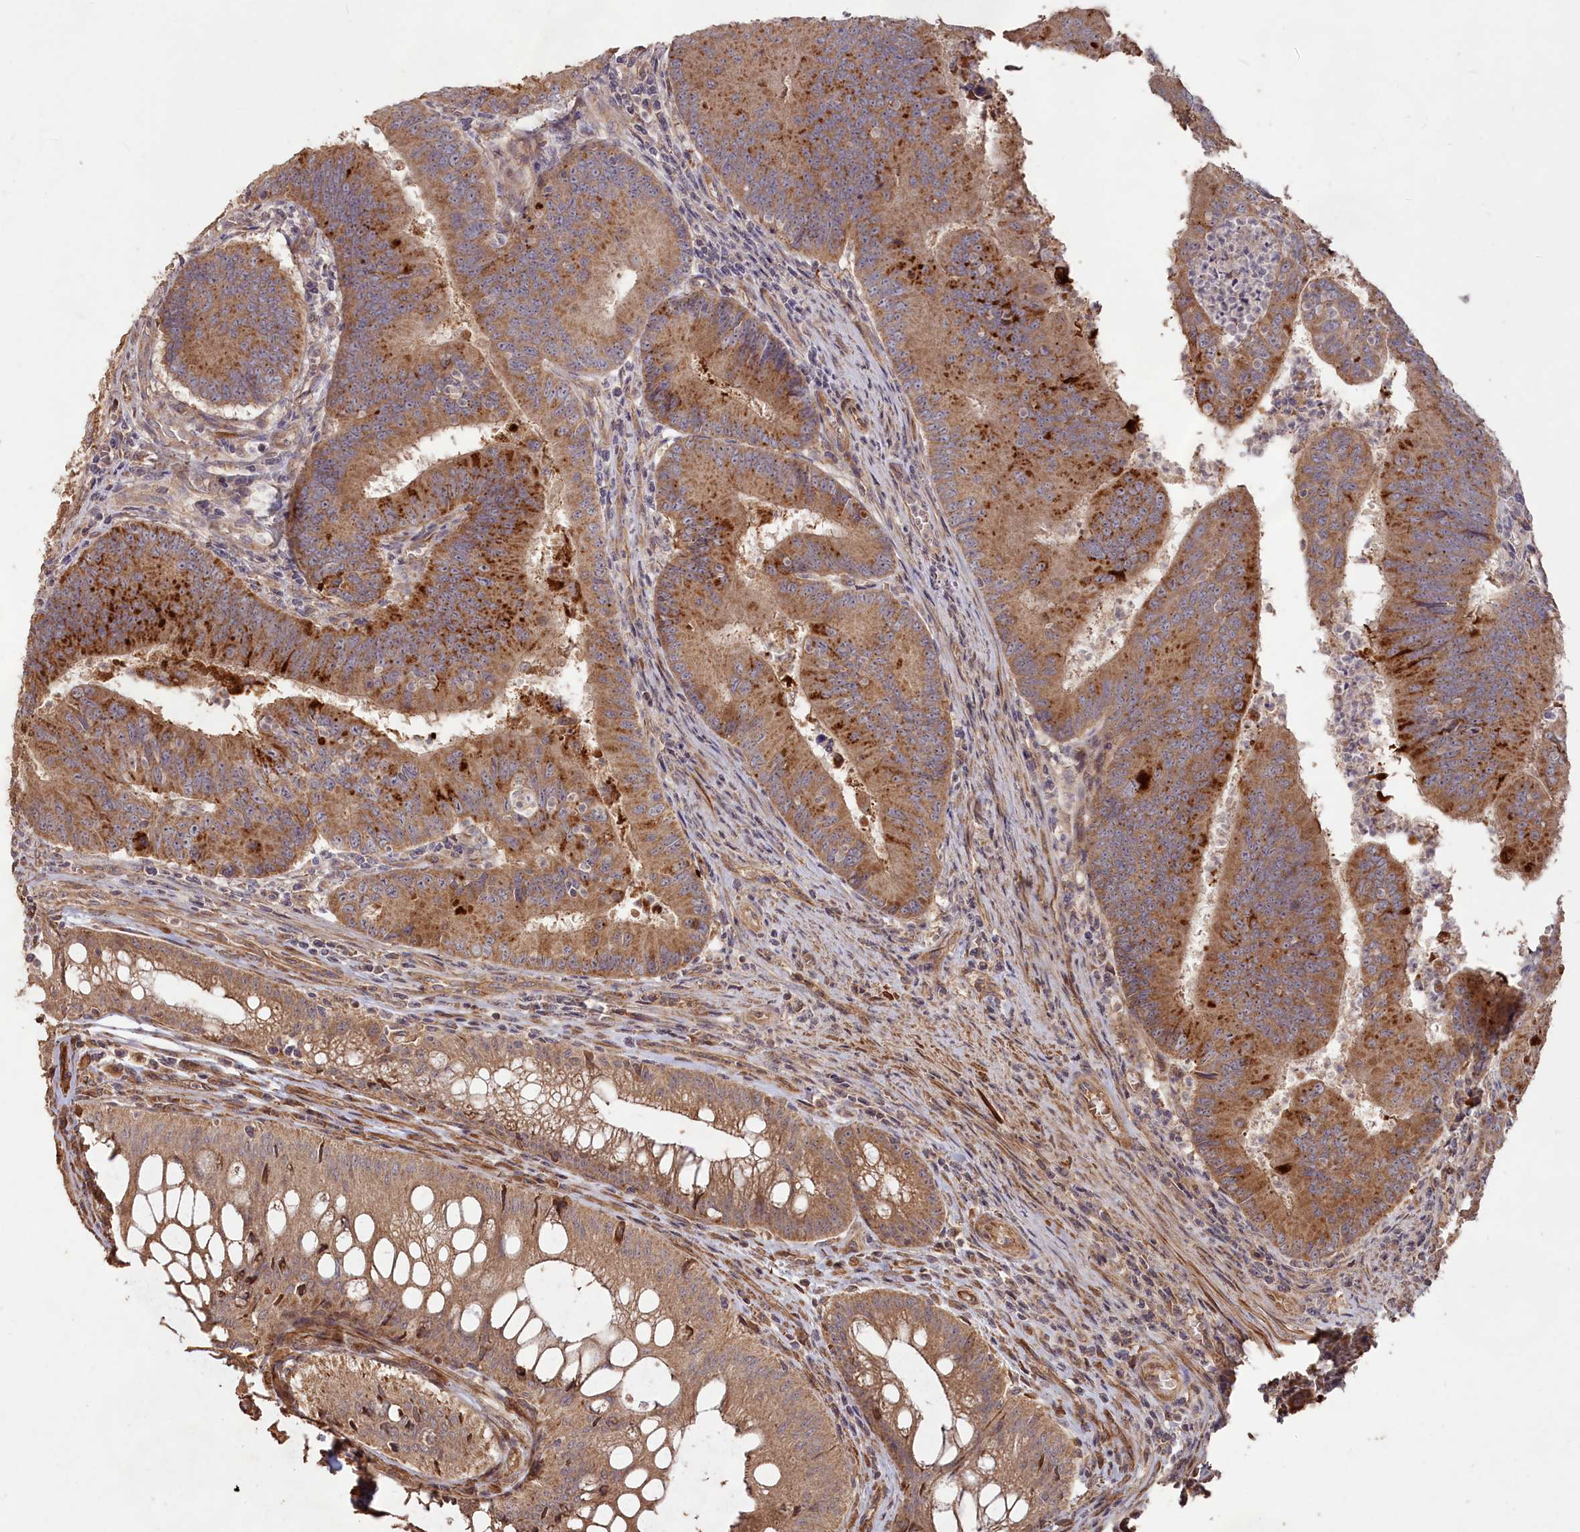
{"staining": {"intensity": "moderate", "quantity": ">75%", "location": "cytoplasmic/membranous"}, "tissue": "colorectal cancer", "cell_type": "Tumor cells", "image_type": "cancer", "snomed": [{"axis": "morphology", "description": "Adenocarcinoma, NOS"}, {"axis": "topography", "description": "Colon"}], "caption": "This is an image of immunohistochemistry staining of colorectal cancer, which shows moderate staining in the cytoplasmic/membranous of tumor cells.", "gene": "LAYN", "patient": {"sex": "female", "age": 67}}